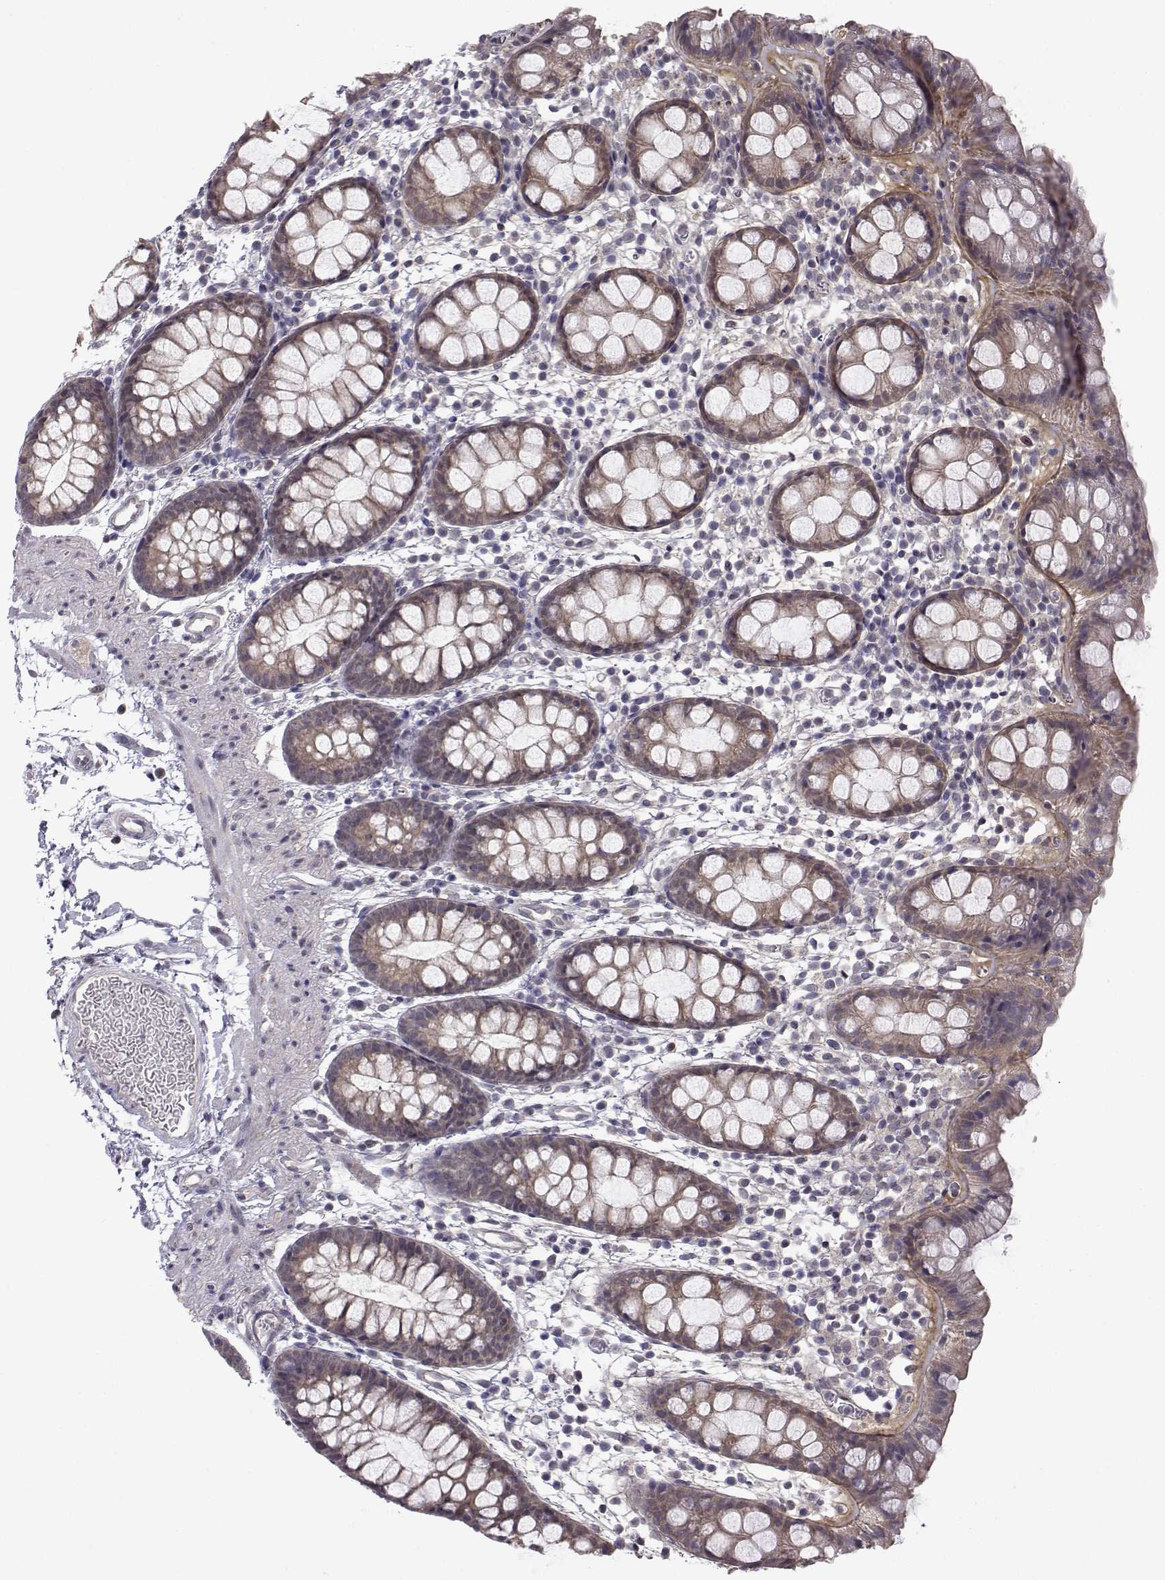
{"staining": {"intensity": "moderate", "quantity": ">75%", "location": "cytoplasmic/membranous"}, "tissue": "rectum", "cell_type": "Glandular cells", "image_type": "normal", "snomed": [{"axis": "morphology", "description": "Normal tissue, NOS"}, {"axis": "topography", "description": "Rectum"}], "caption": "The image shows staining of unremarkable rectum, revealing moderate cytoplasmic/membranous protein positivity (brown color) within glandular cells.", "gene": "PEX5L", "patient": {"sex": "male", "age": 57}}